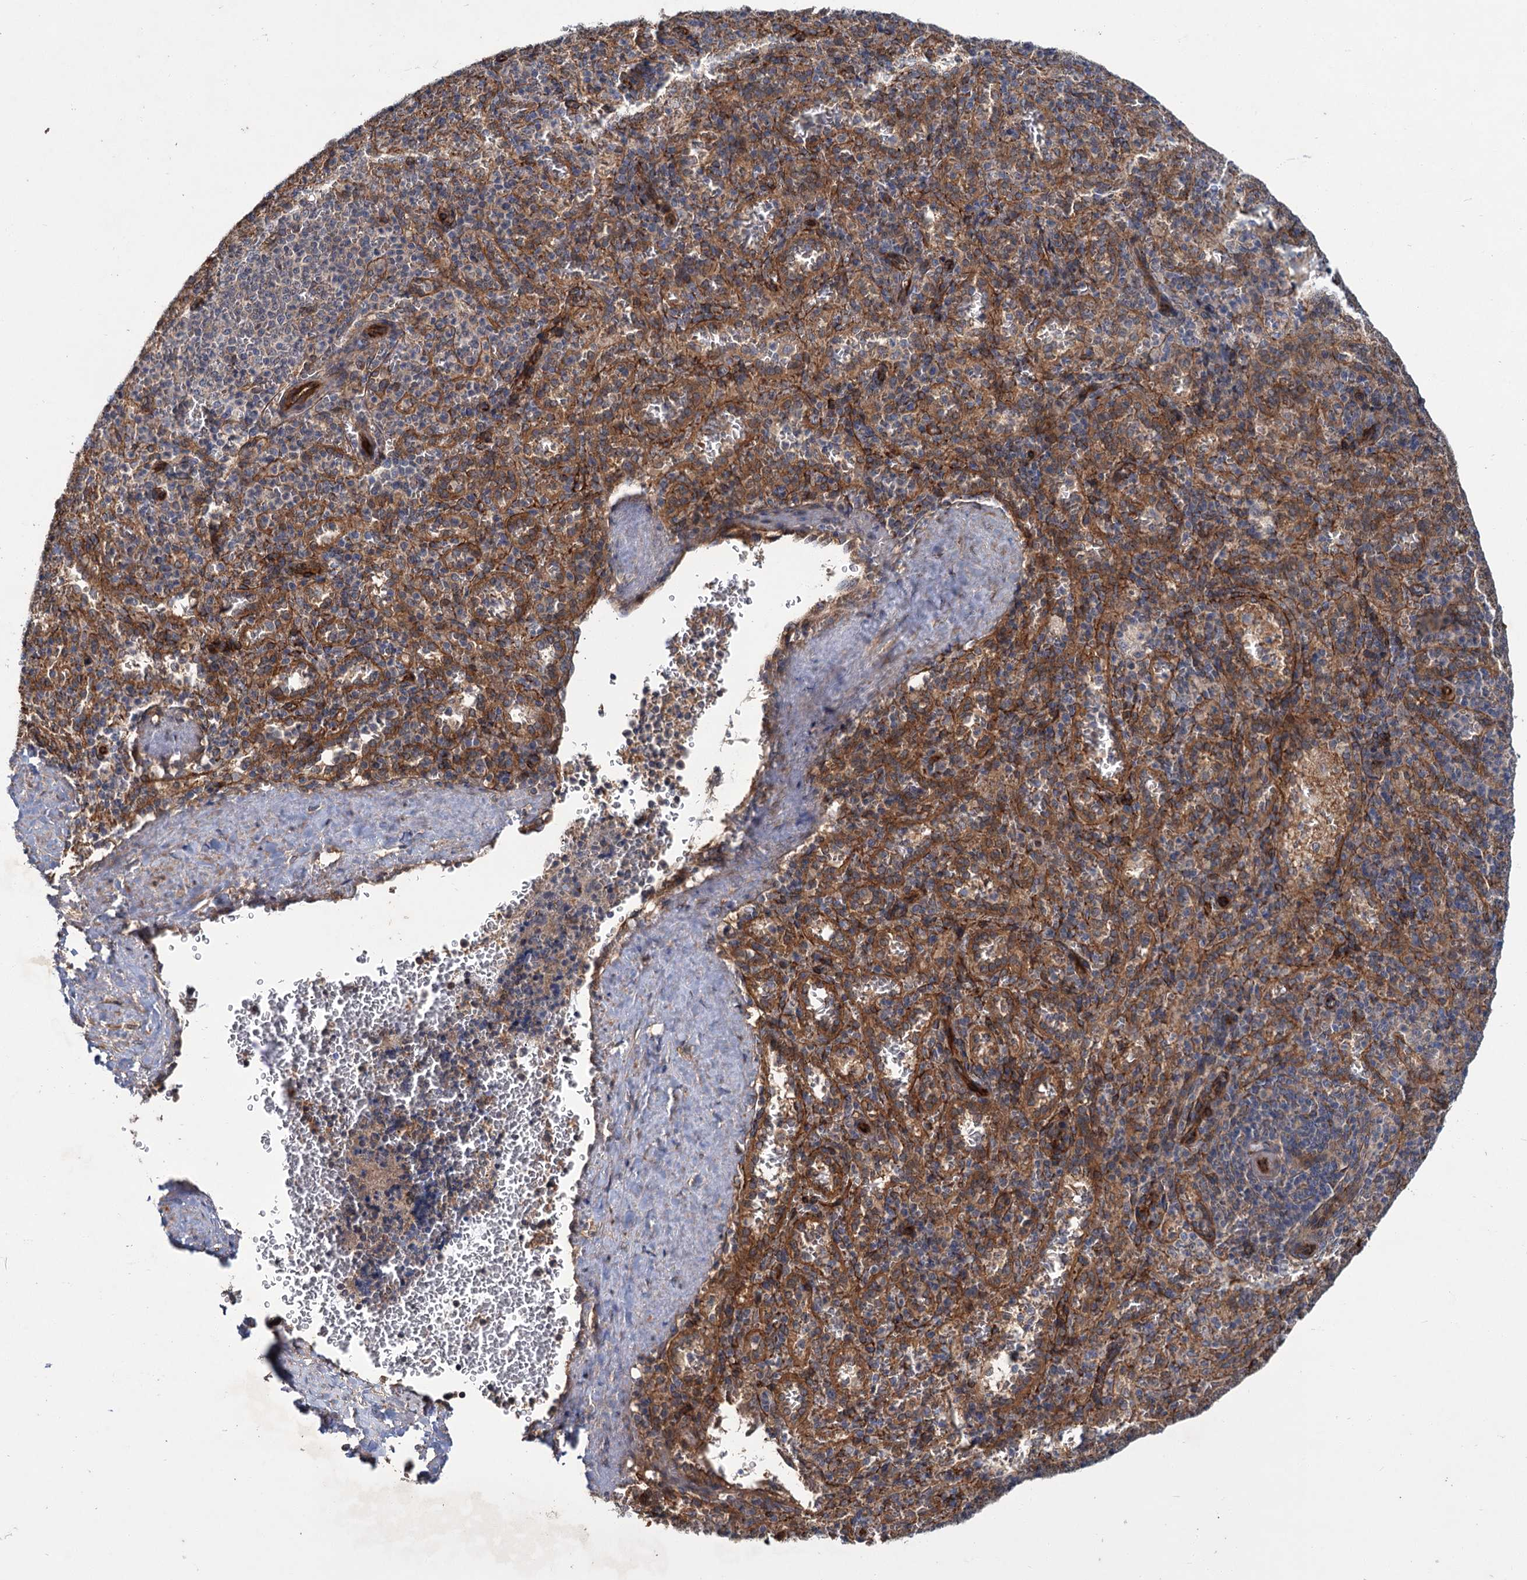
{"staining": {"intensity": "moderate", "quantity": "25%-75%", "location": "cytoplasmic/membranous"}, "tissue": "spleen", "cell_type": "Cells in red pulp", "image_type": "normal", "snomed": [{"axis": "morphology", "description": "Normal tissue, NOS"}, {"axis": "topography", "description": "Spleen"}], "caption": "The micrograph reveals immunohistochemical staining of normal spleen. There is moderate cytoplasmic/membranous staining is present in about 25%-75% of cells in red pulp. Nuclei are stained in blue.", "gene": "PKN2", "patient": {"sex": "female", "age": 21}}